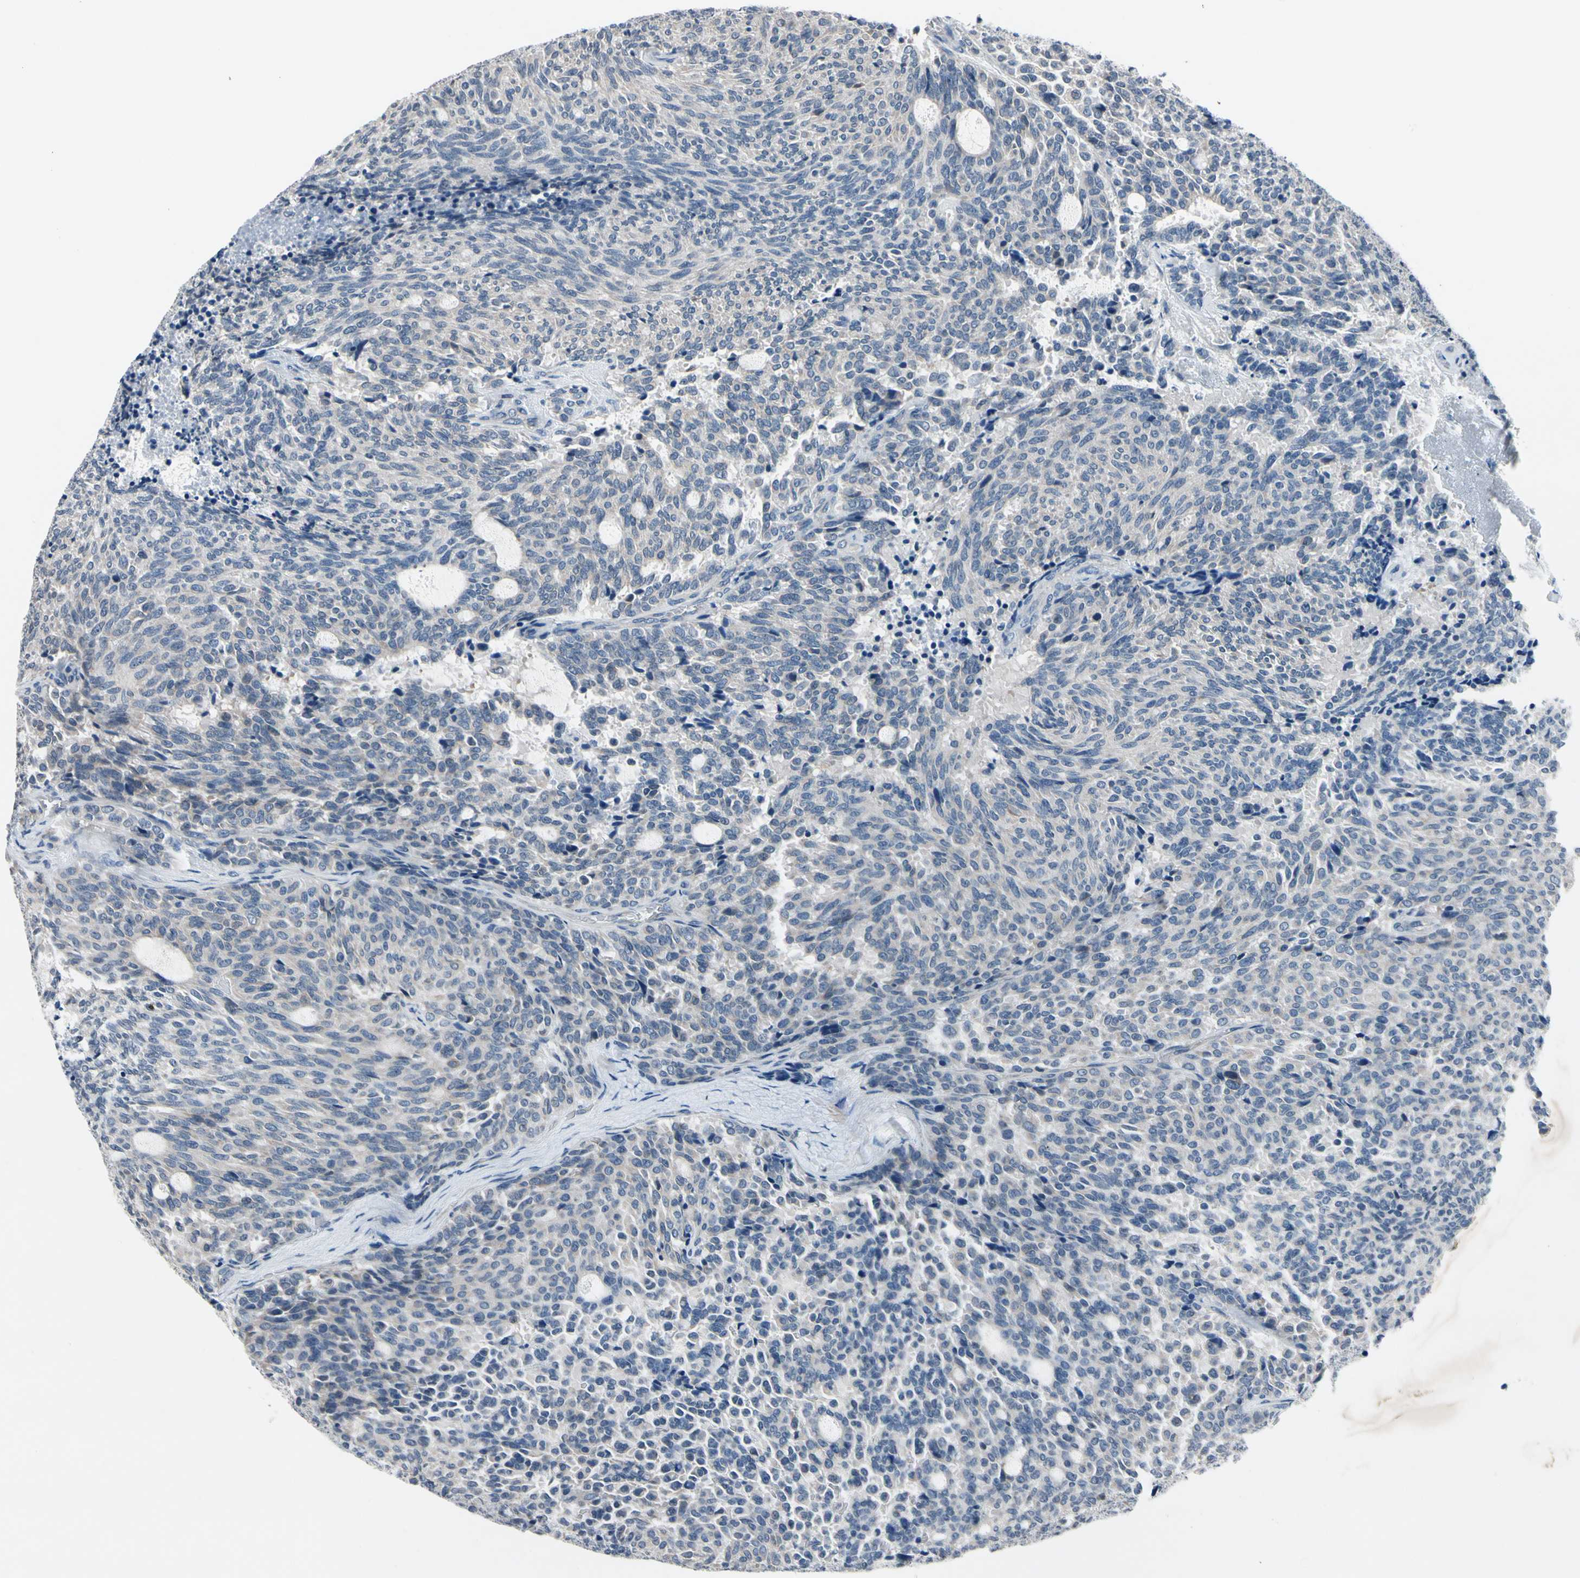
{"staining": {"intensity": "negative", "quantity": "none", "location": "none"}, "tissue": "carcinoid", "cell_type": "Tumor cells", "image_type": "cancer", "snomed": [{"axis": "morphology", "description": "Carcinoid, malignant, NOS"}, {"axis": "topography", "description": "Pancreas"}], "caption": "There is no significant expression in tumor cells of carcinoid (malignant).", "gene": "SELENOK", "patient": {"sex": "female", "age": 54}}